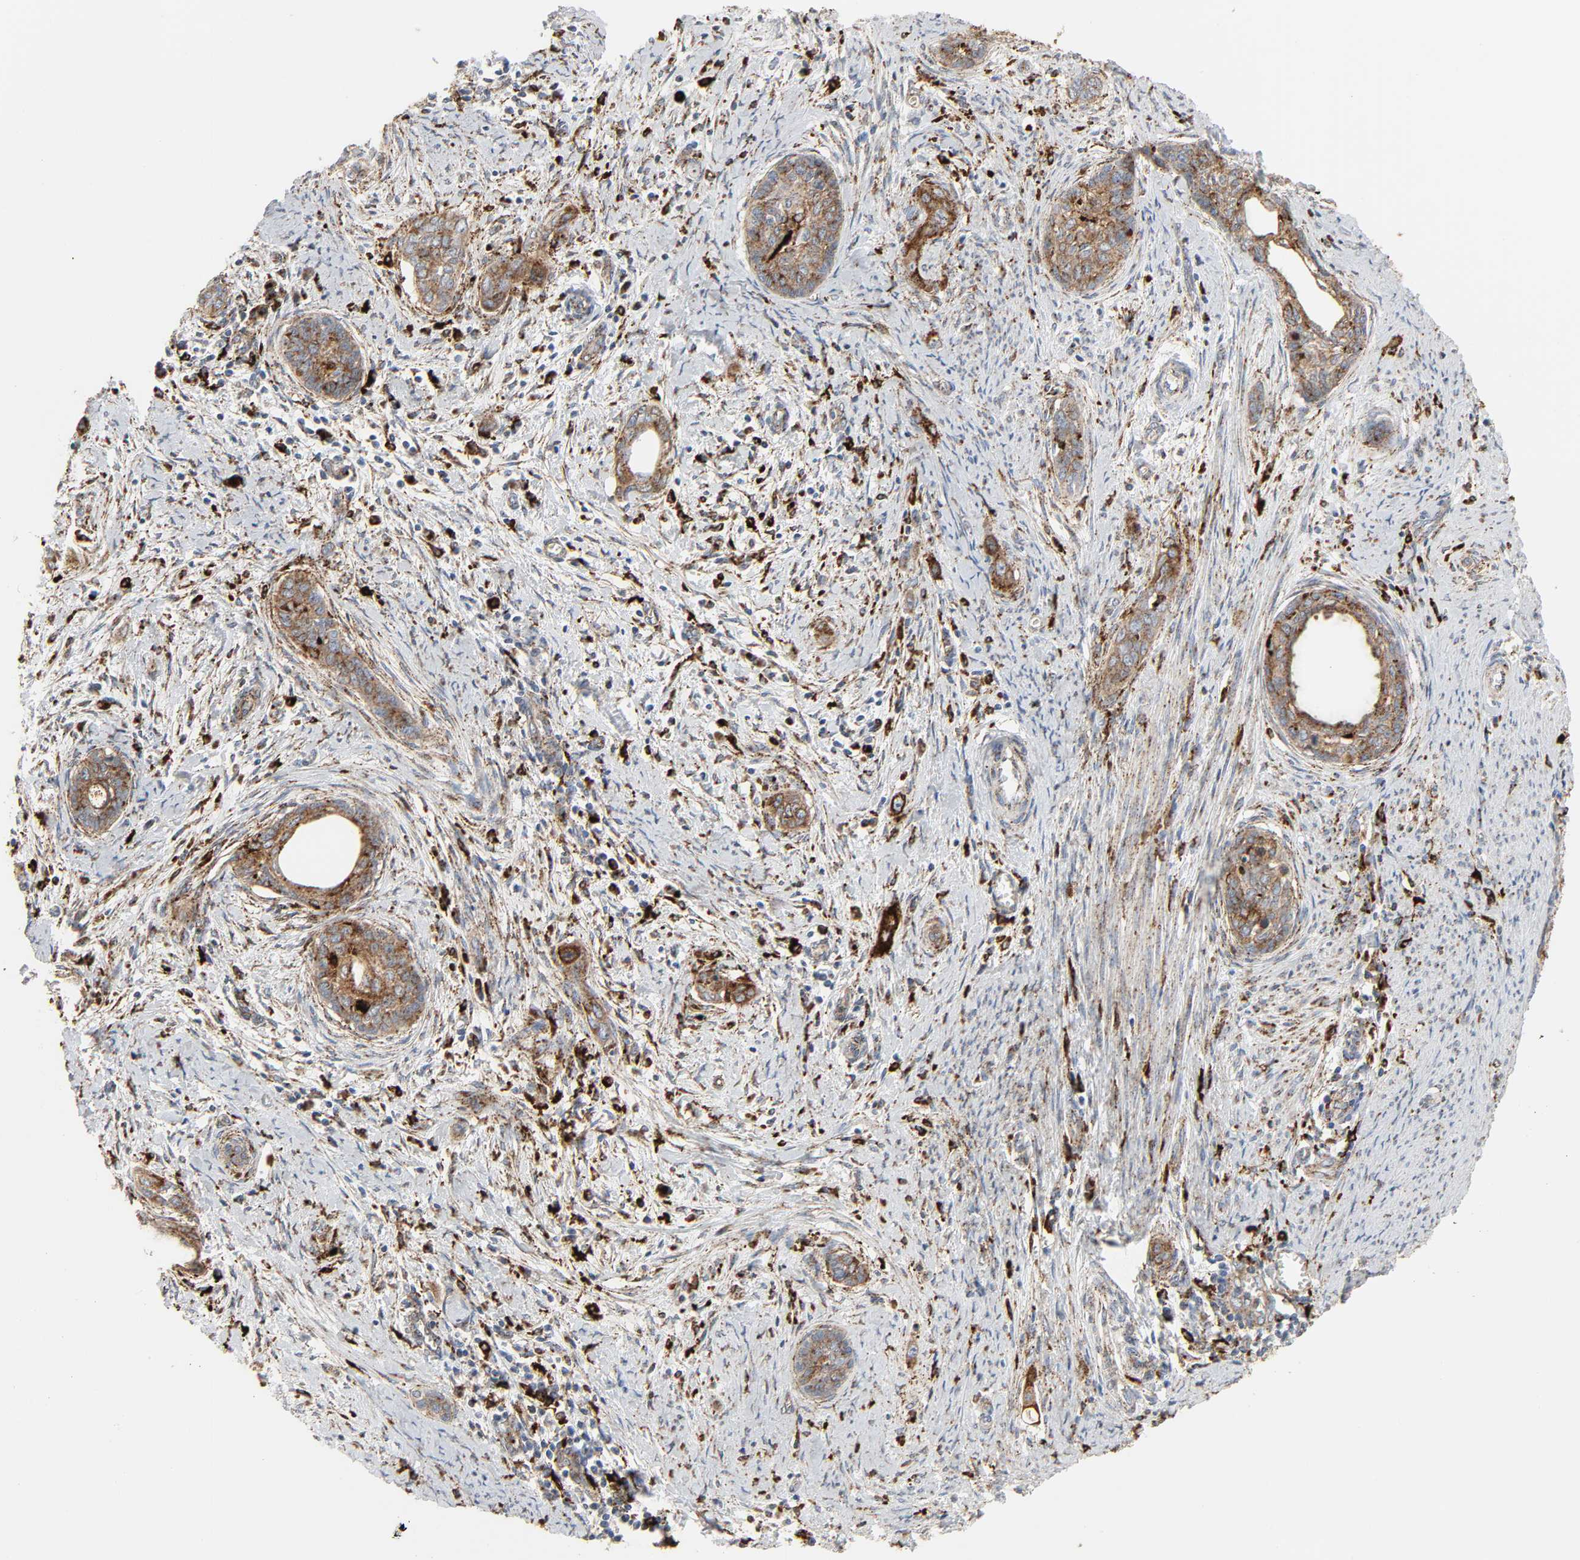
{"staining": {"intensity": "moderate", "quantity": ">75%", "location": "cytoplasmic/membranous"}, "tissue": "cervical cancer", "cell_type": "Tumor cells", "image_type": "cancer", "snomed": [{"axis": "morphology", "description": "Squamous cell carcinoma, NOS"}, {"axis": "topography", "description": "Cervix"}], "caption": "Cervical cancer (squamous cell carcinoma) stained with IHC demonstrates moderate cytoplasmic/membranous staining in approximately >75% of tumor cells.", "gene": "PSAP", "patient": {"sex": "female", "age": 33}}